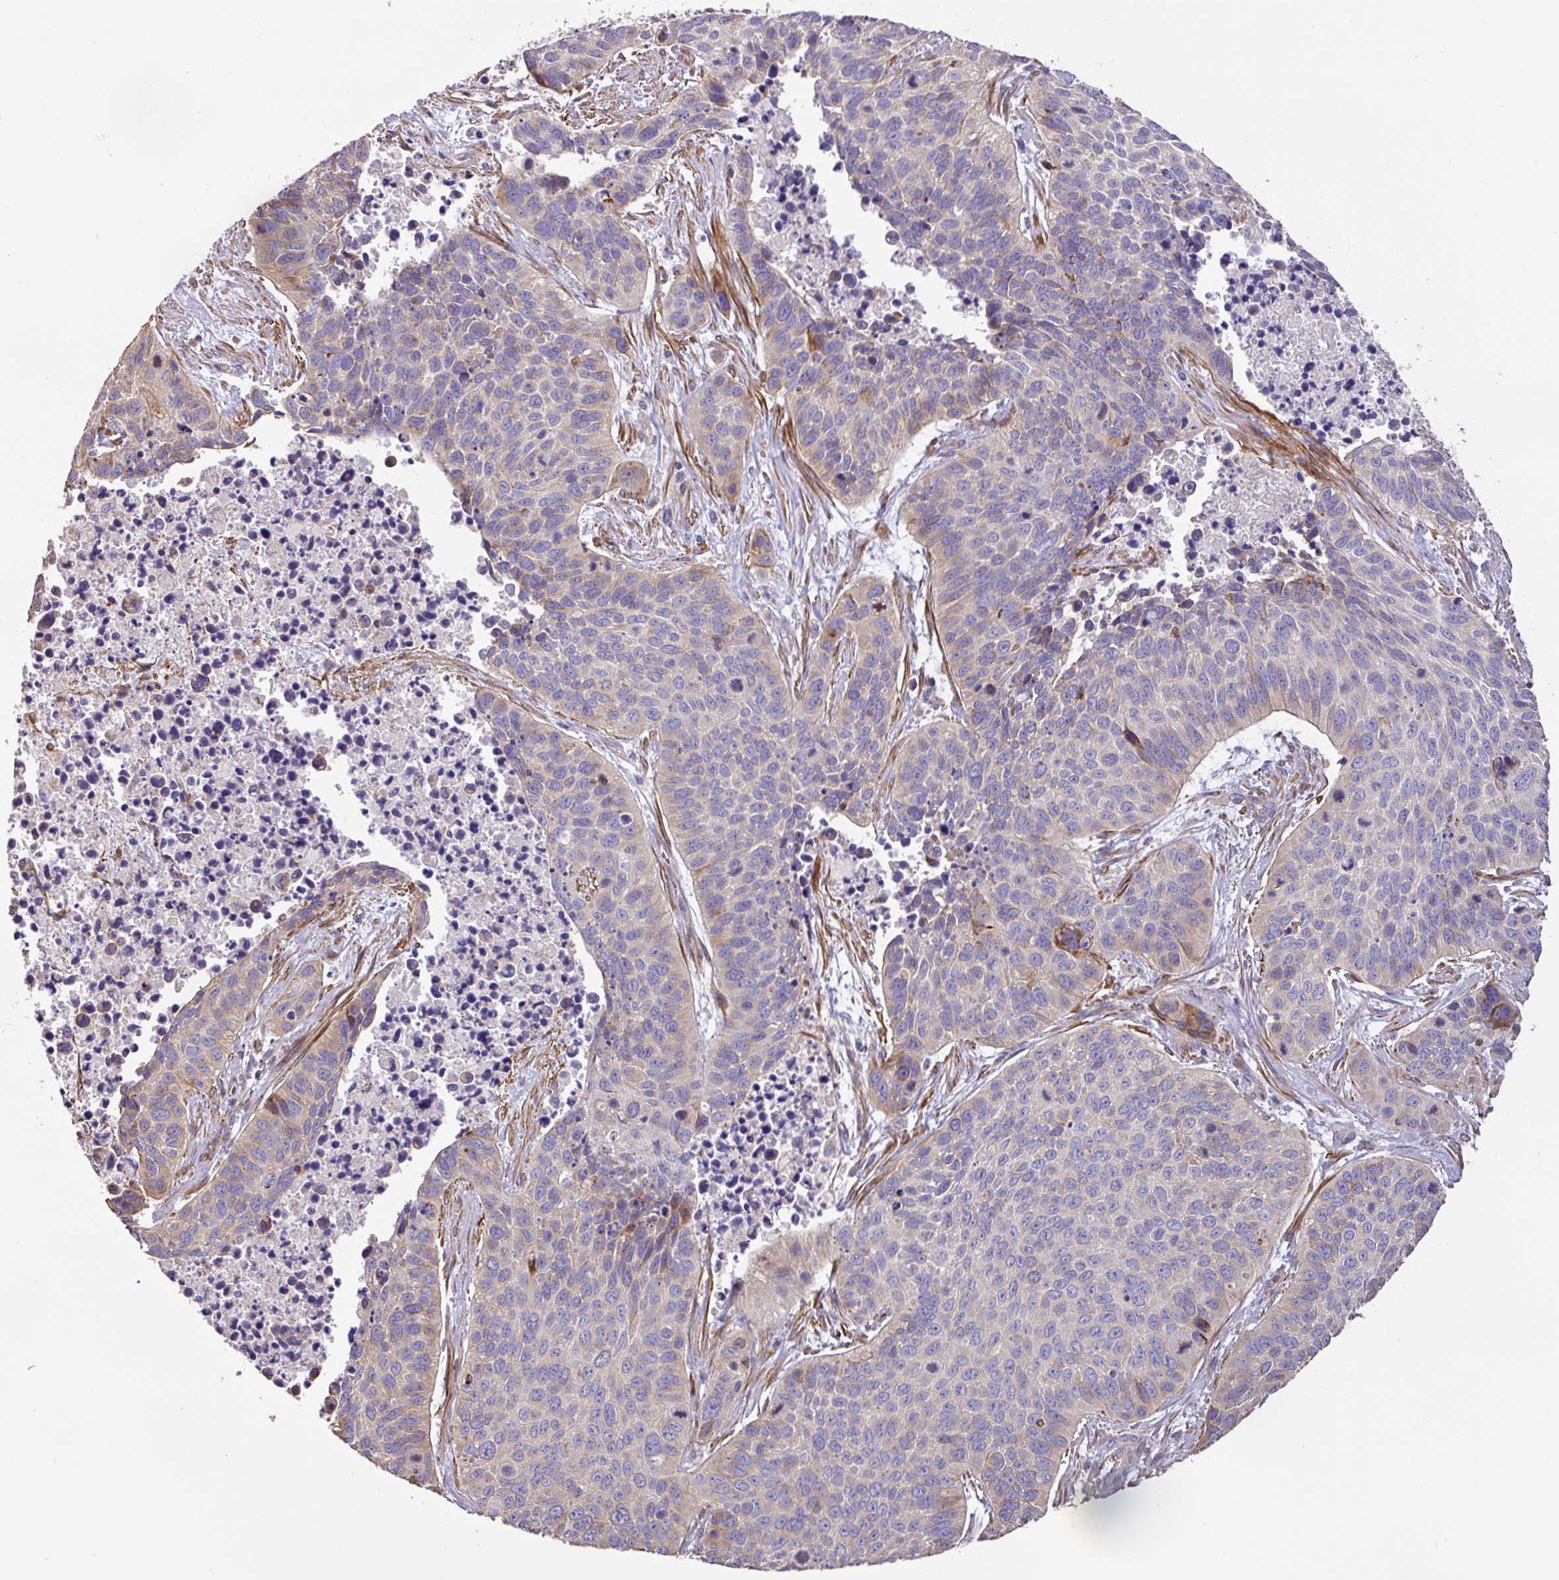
{"staining": {"intensity": "moderate", "quantity": "<25%", "location": "cytoplasmic/membranous"}, "tissue": "lung cancer", "cell_type": "Tumor cells", "image_type": "cancer", "snomed": [{"axis": "morphology", "description": "Squamous cell carcinoma, NOS"}, {"axis": "topography", "description": "Lung"}], "caption": "Moderate cytoplasmic/membranous expression is appreciated in approximately <25% of tumor cells in squamous cell carcinoma (lung).", "gene": "MRRF", "patient": {"sex": "male", "age": 62}}